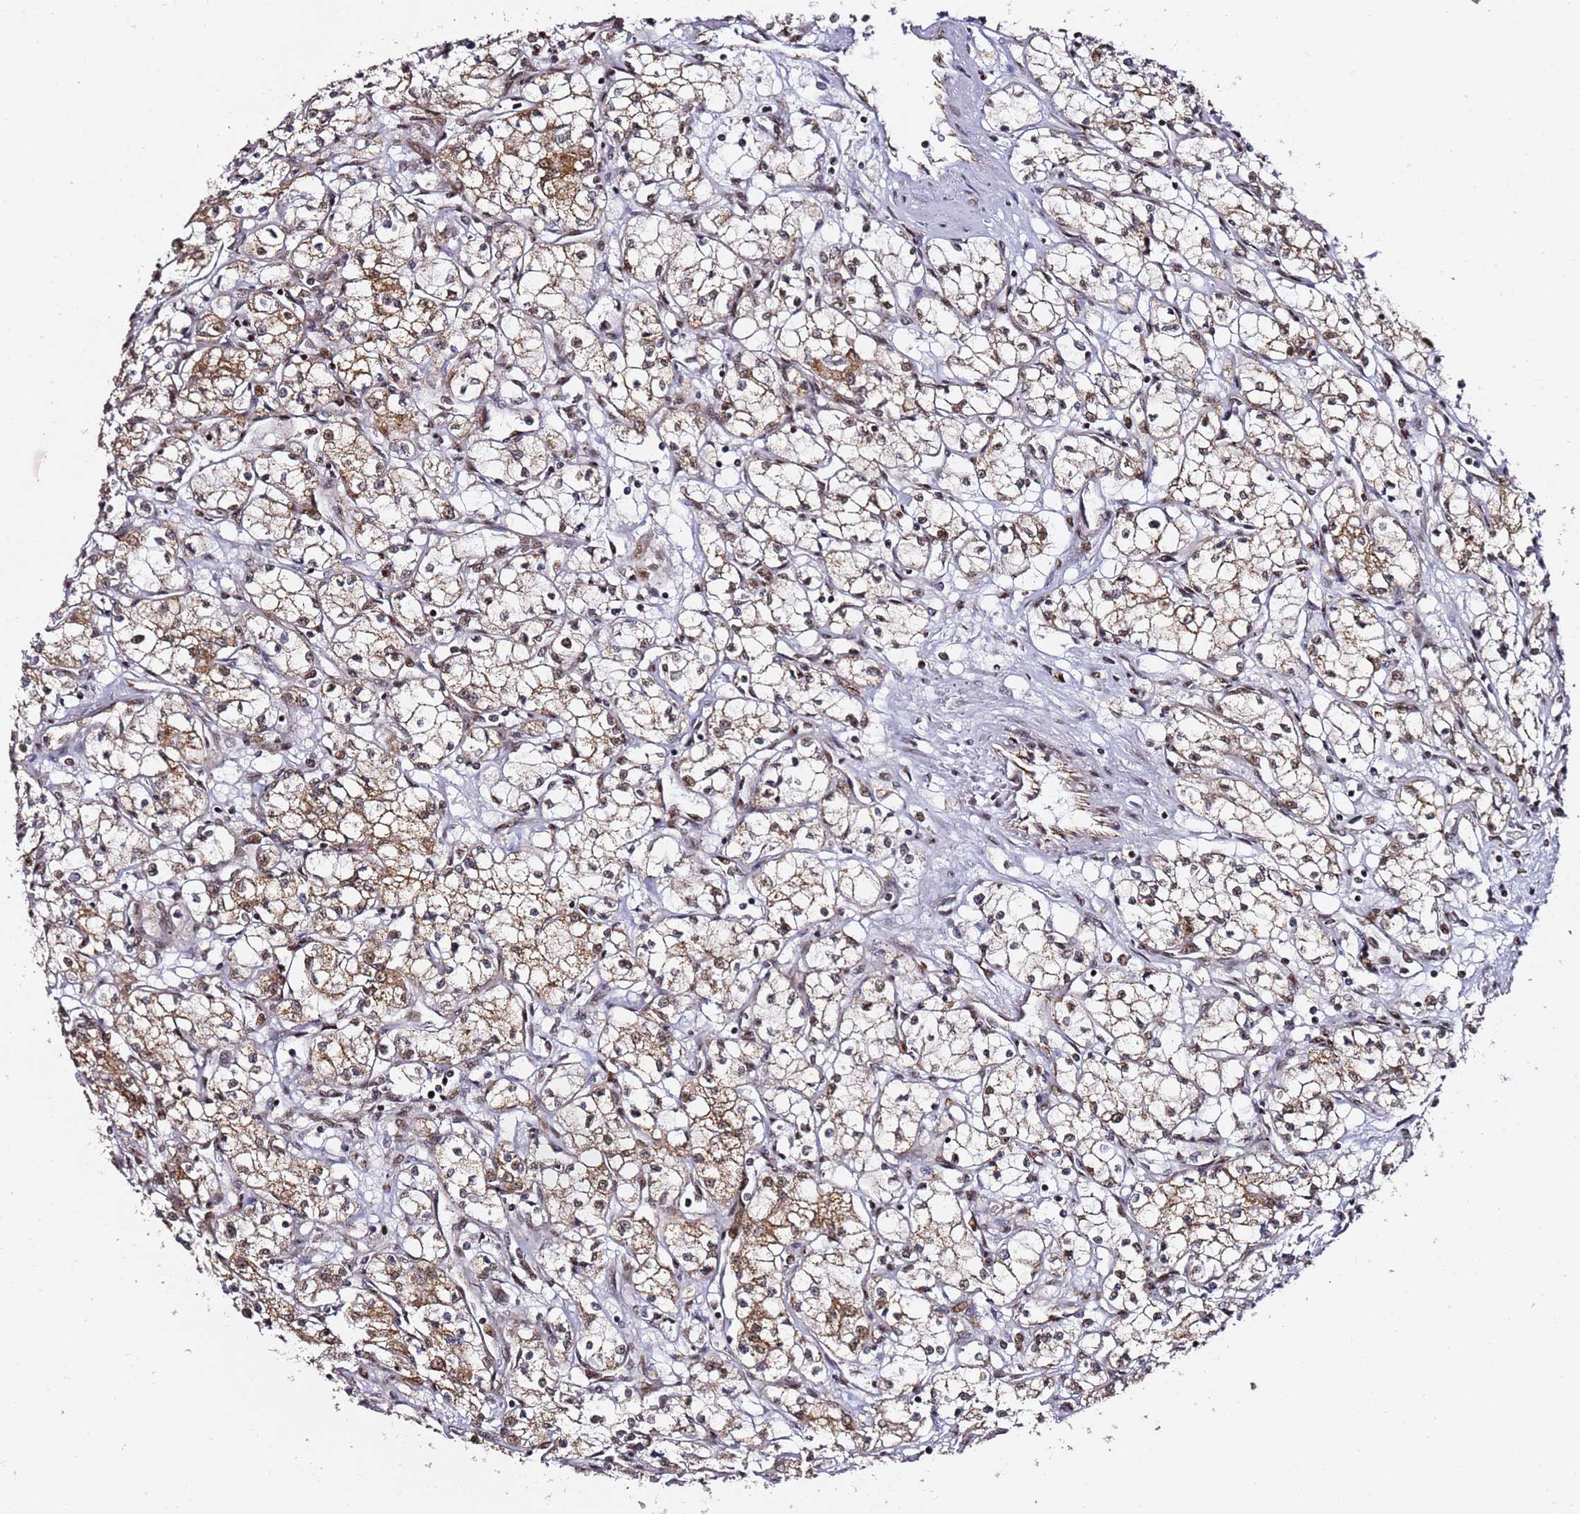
{"staining": {"intensity": "moderate", "quantity": ">75%", "location": "cytoplasmic/membranous,nuclear"}, "tissue": "renal cancer", "cell_type": "Tumor cells", "image_type": "cancer", "snomed": [{"axis": "morphology", "description": "Adenocarcinoma, NOS"}, {"axis": "topography", "description": "Kidney"}], "caption": "This is a histology image of immunohistochemistry (IHC) staining of renal cancer (adenocarcinoma), which shows moderate expression in the cytoplasmic/membranous and nuclear of tumor cells.", "gene": "TP53AIP1", "patient": {"sex": "male", "age": 59}}